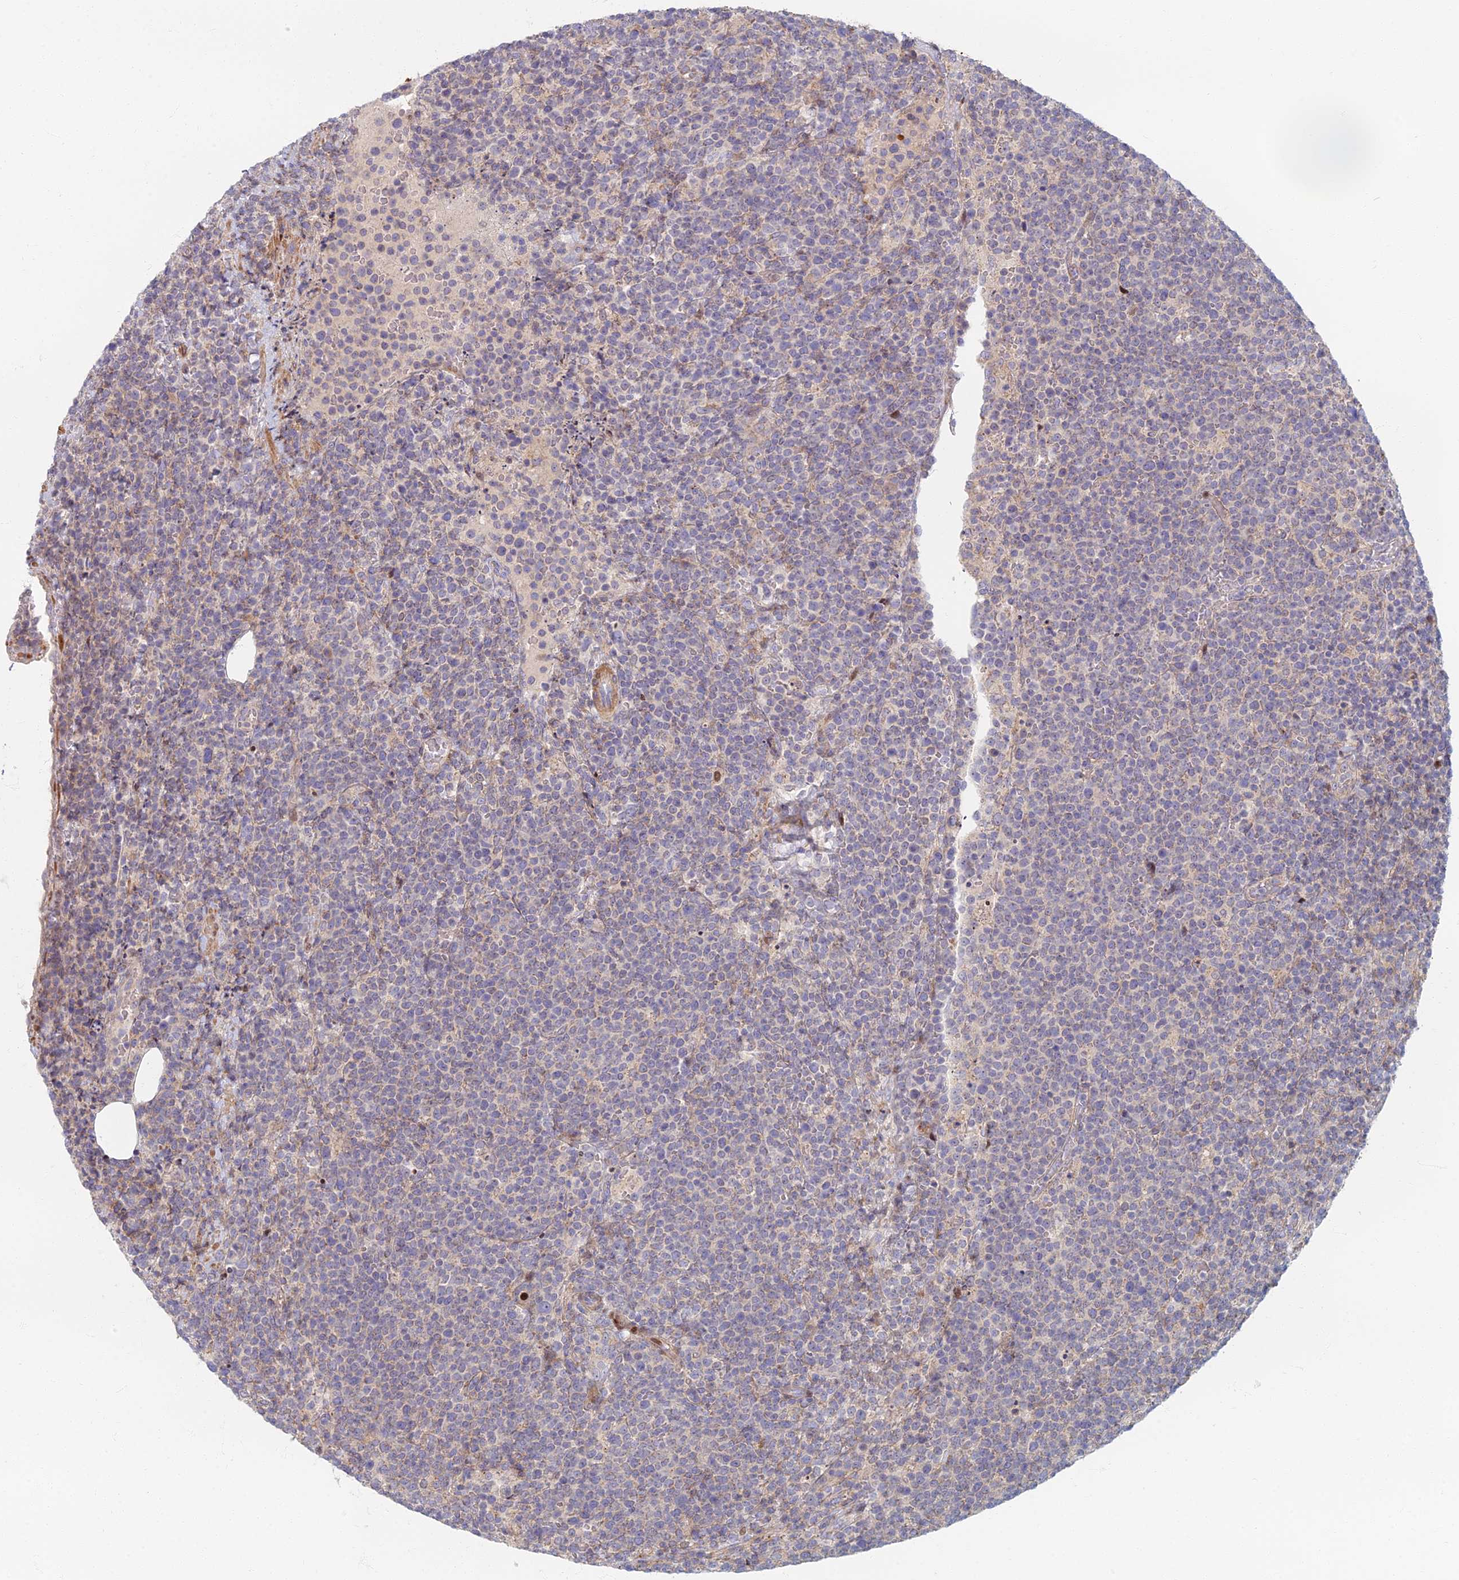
{"staining": {"intensity": "negative", "quantity": "none", "location": "none"}, "tissue": "lymphoma", "cell_type": "Tumor cells", "image_type": "cancer", "snomed": [{"axis": "morphology", "description": "Malignant lymphoma, non-Hodgkin's type, High grade"}, {"axis": "topography", "description": "Lymph node"}], "caption": "A high-resolution image shows immunohistochemistry (IHC) staining of high-grade malignant lymphoma, non-Hodgkin's type, which exhibits no significant positivity in tumor cells.", "gene": "C15orf40", "patient": {"sex": "male", "age": 61}}